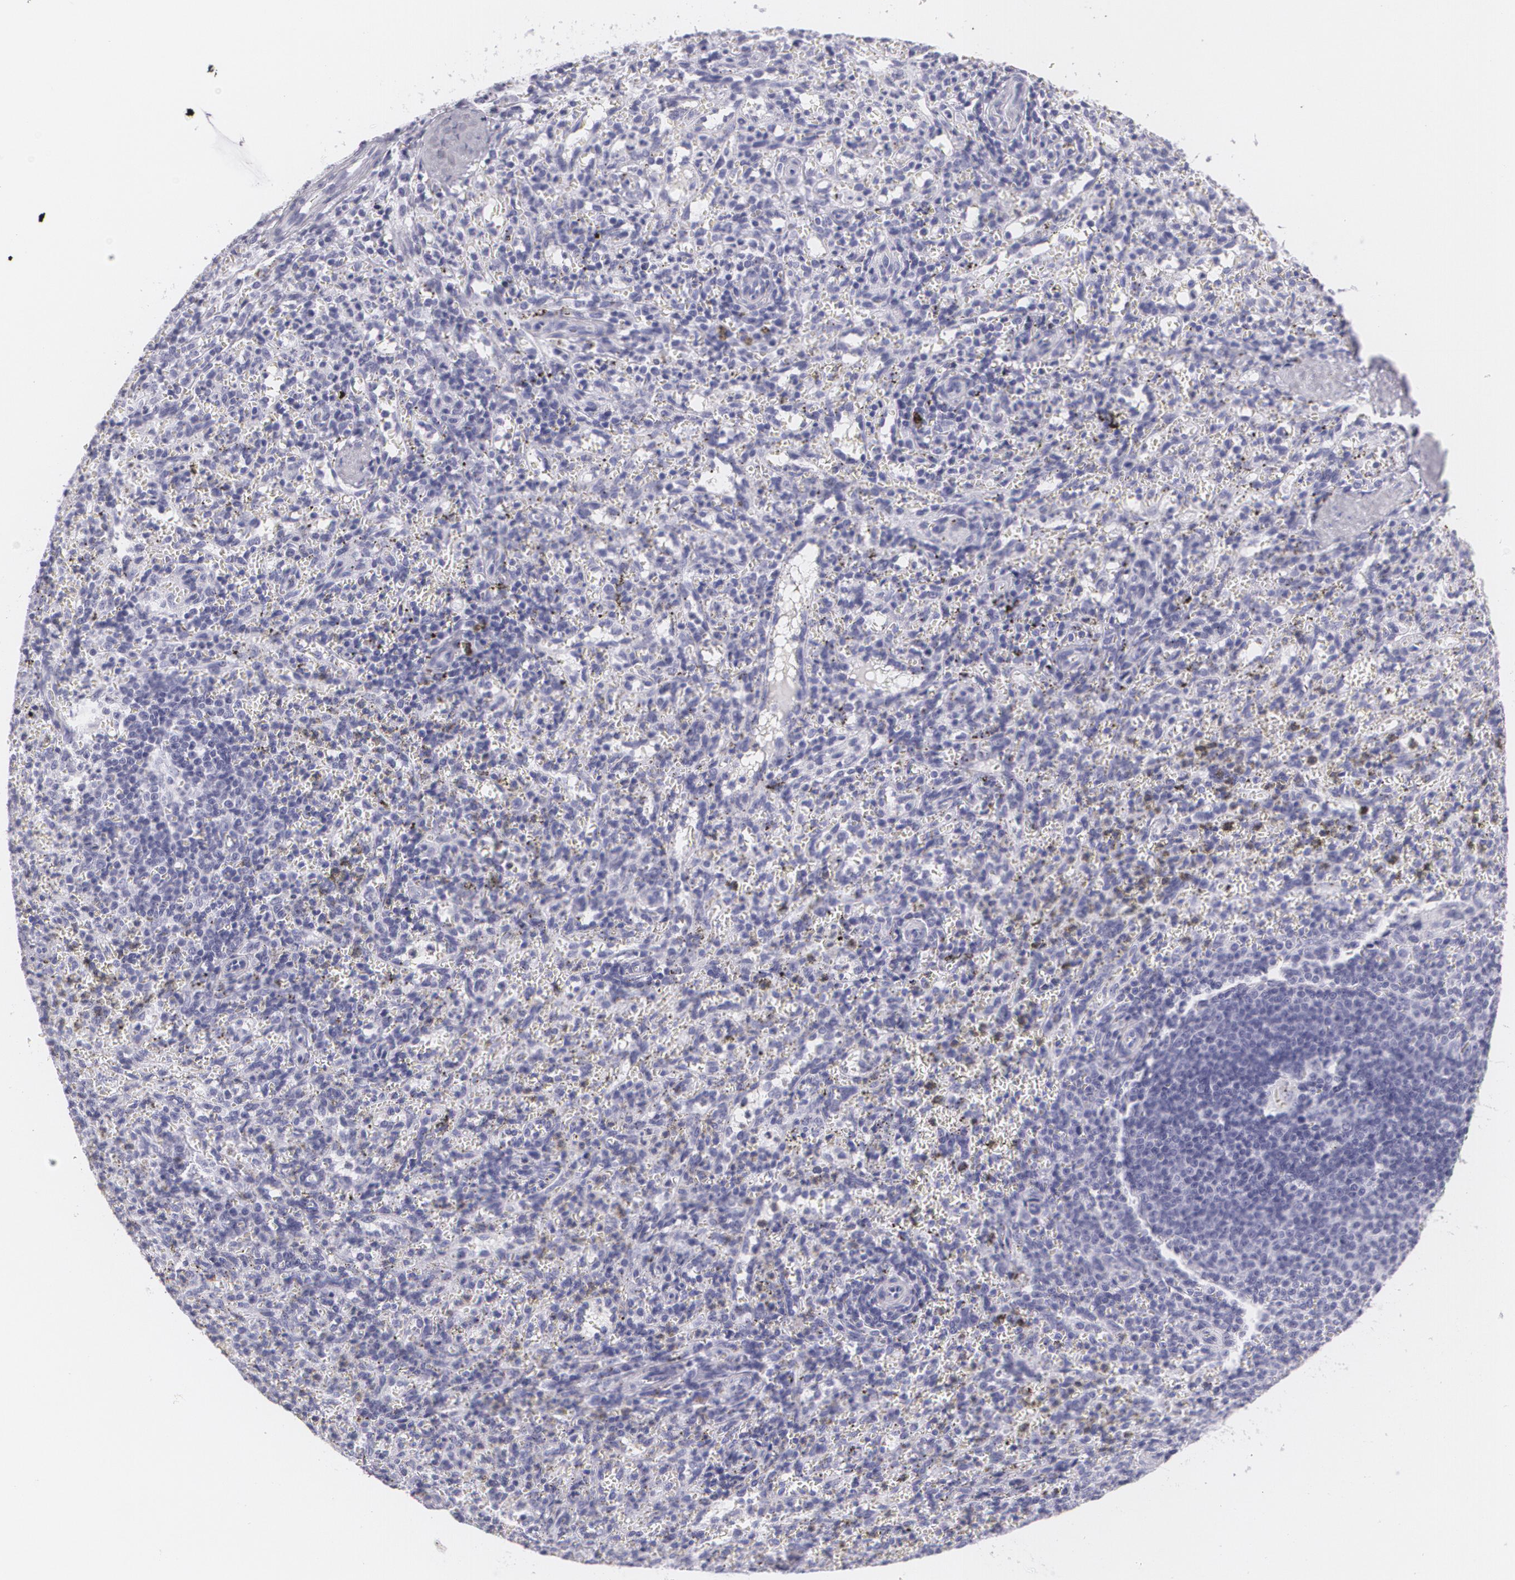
{"staining": {"intensity": "negative", "quantity": "none", "location": "none"}, "tissue": "spleen", "cell_type": "Cells in red pulp", "image_type": "normal", "snomed": [{"axis": "morphology", "description": "Normal tissue, NOS"}, {"axis": "topography", "description": "Spleen"}], "caption": "This is an immunohistochemistry photomicrograph of benign spleen. There is no positivity in cells in red pulp.", "gene": "DLG4", "patient": {"sex": "female", "age": 10}}